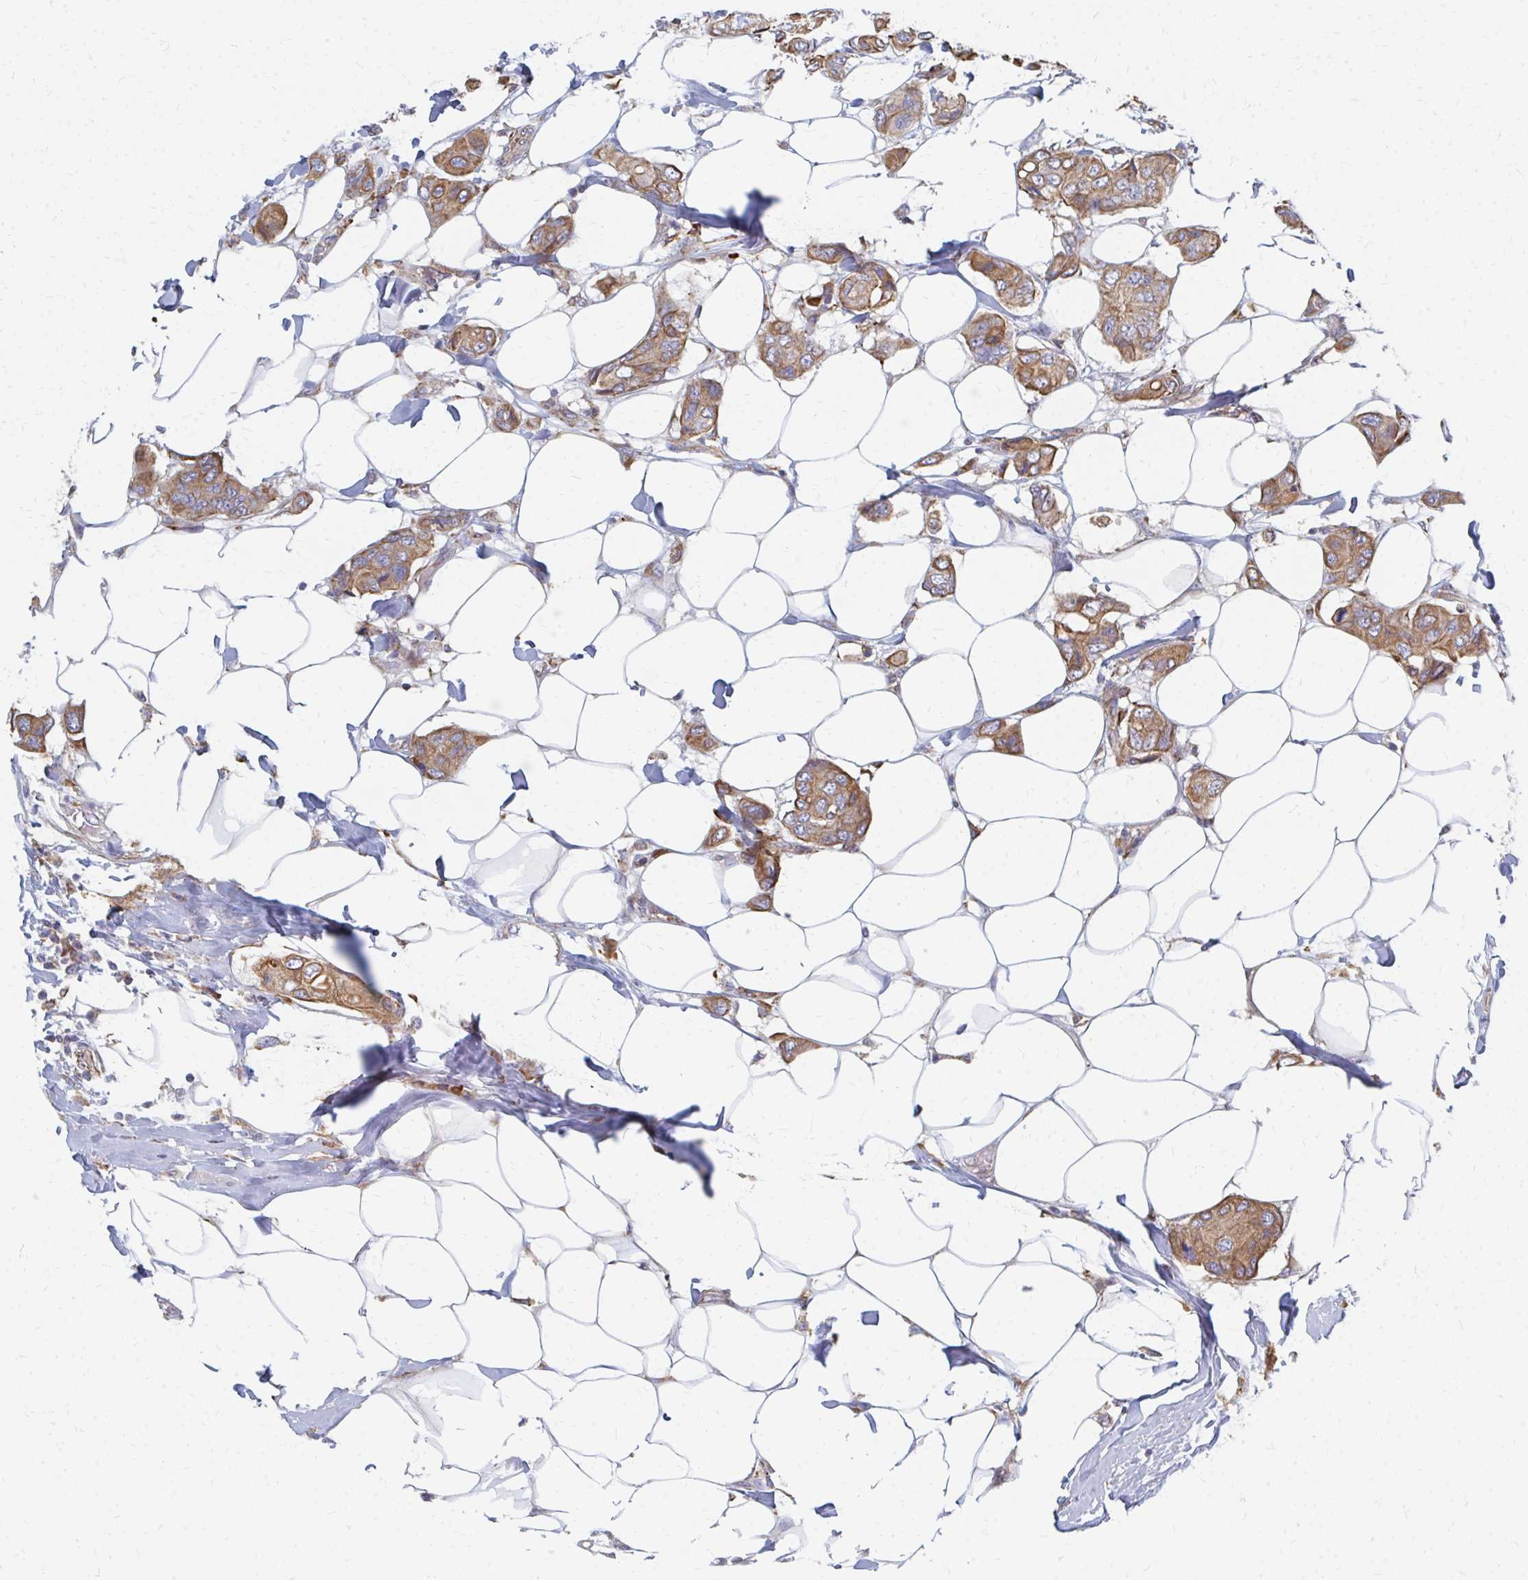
{"staining": {"intensity": "moderate", "quantity": ">75%", "location": "cytoplasmic/membranous"}, "tissue": "breast cancer", "cell_type": "Tumor cells", "image_type": "cancer", "snomed": [{"axis": "morphology", "description": "Lobular carcinoma"}, {"axis": "topography", "description": "Breast"}], "caption": "Breast cancer stained with a brown dye shows moderate cytoplasmic/membranous positive expression in about >75% of tumor cells.", "gene": "PPP1R13L", "patient": {"sex": "female", "age": 51}}